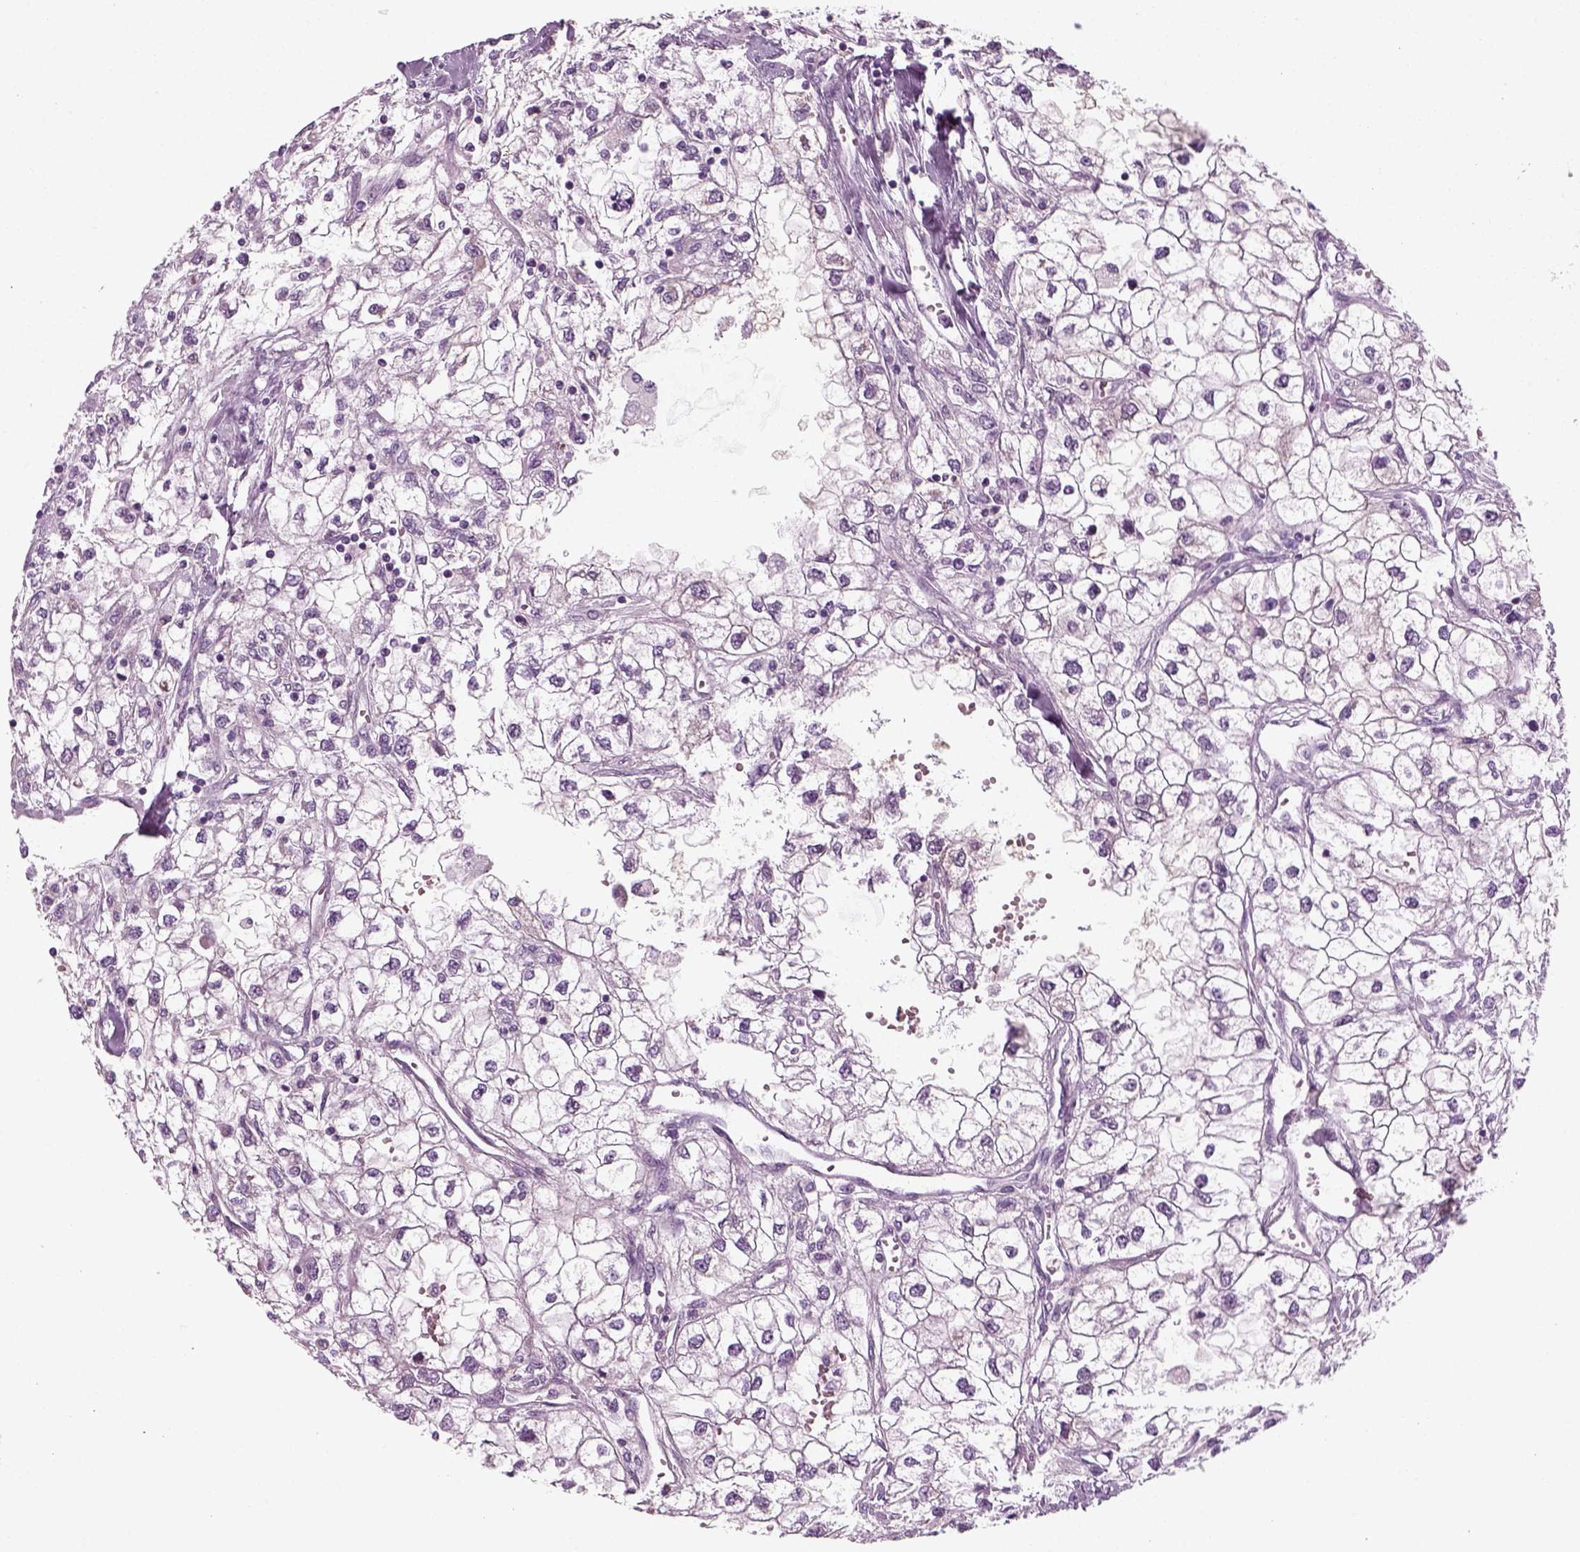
{"staining": {"intensity": "negative", "quantity": "none", "location": "none"}, "tissue": "renal cancer", "cell_type": "Tumor cells", "image_type": "cancer", "snomed": [{"axis": "morphology", "description": "Adenocarcinoma, NOS"}, {"axis": "topography", "description": "Kidney"}], "caption": "The IHC image has no significant expression in tumor cells of renal adenocarcinoma tissue. (DAB IHC, high magnification).", "gene": "KRT75", "patient": {"sex": "male", "age": 59}}